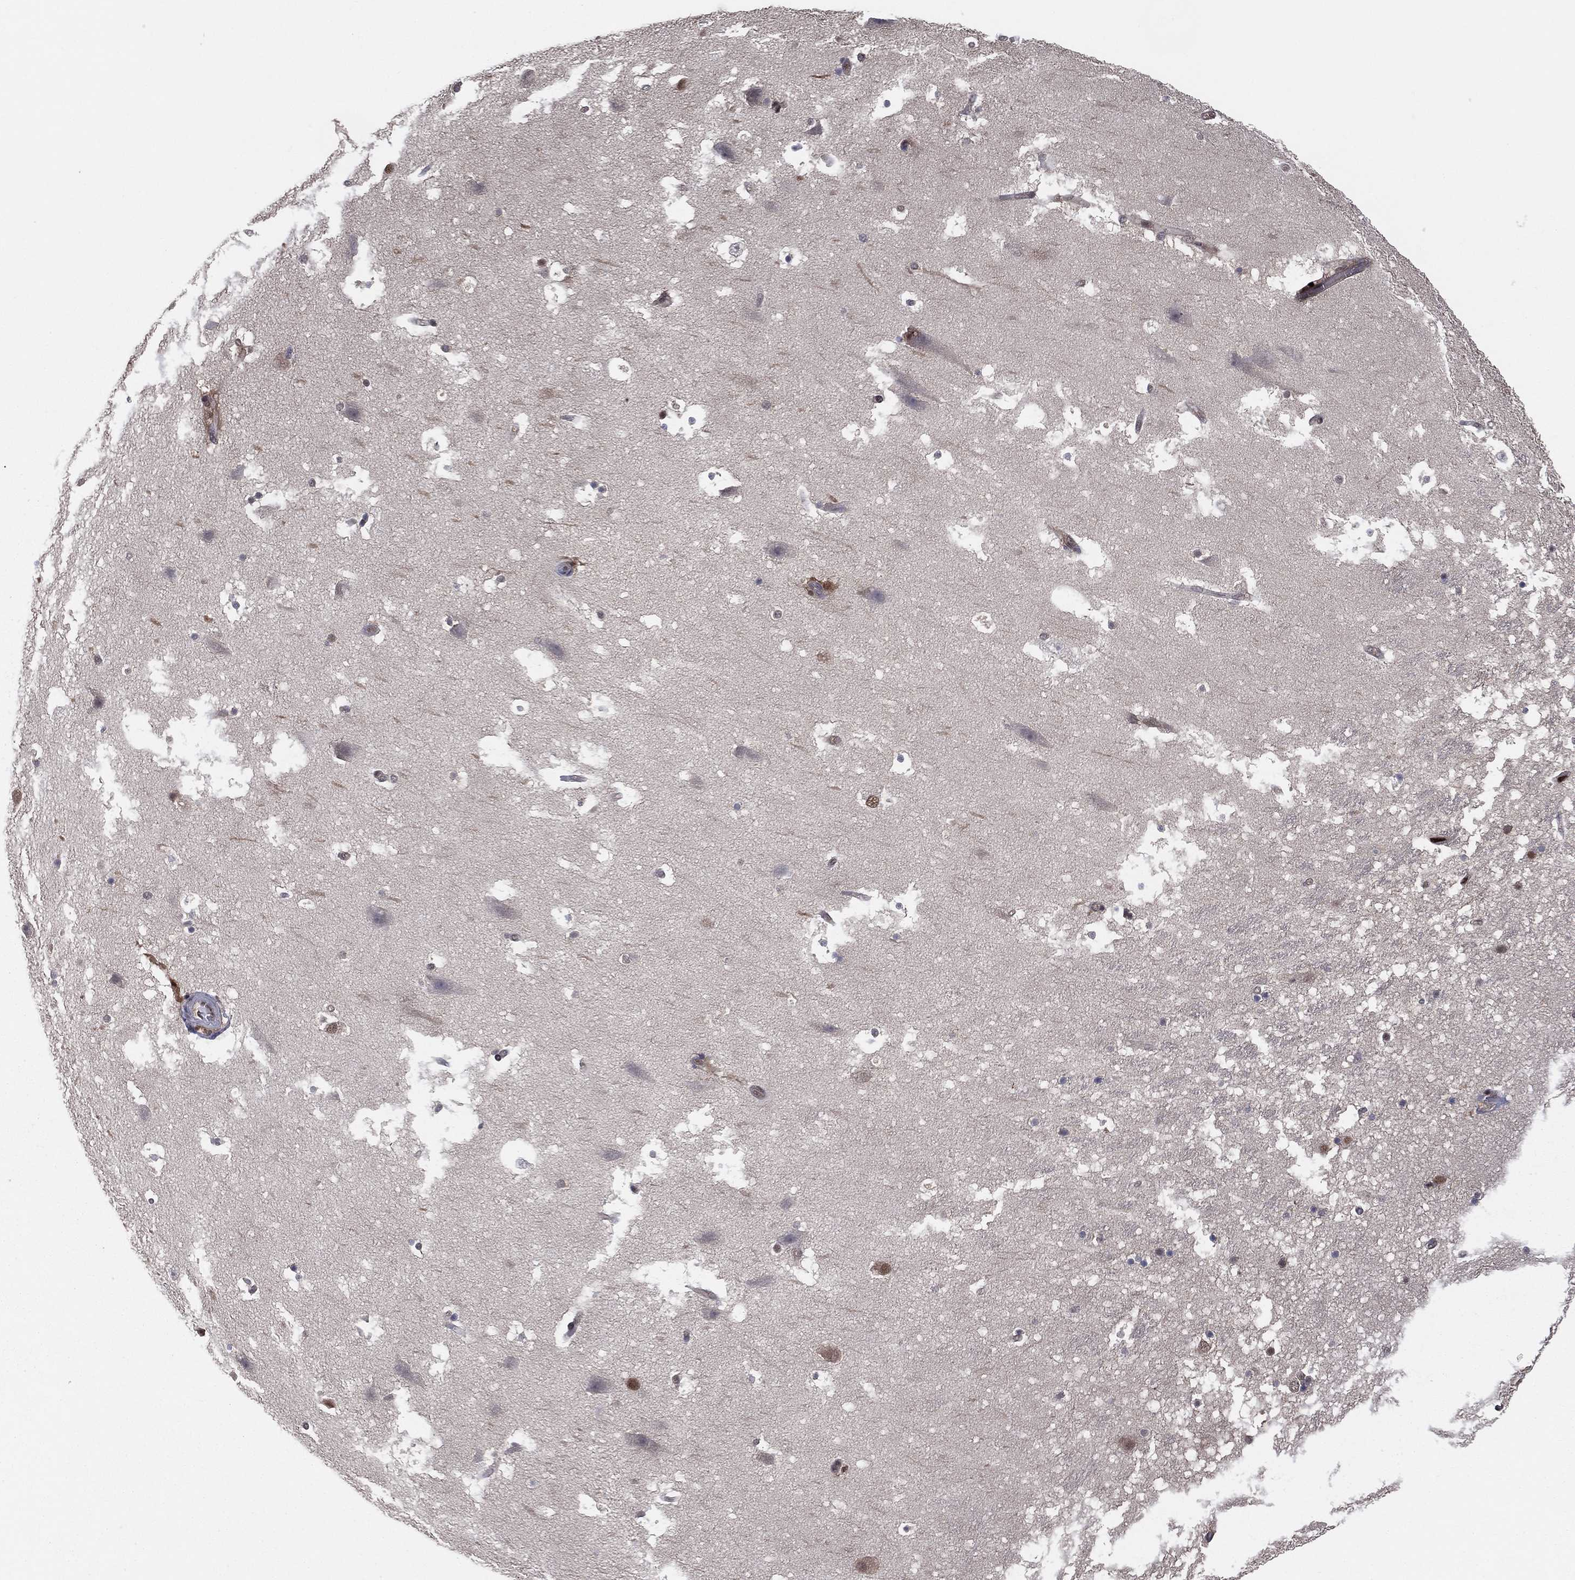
{"staining": {"intensity": "negative", "quantity": "none", "location": "none"}, "tissue": "hippocampus", "cell_type": "Glial cells", "image_type": "normal", "snomed": [{"axis": "morphology", "description": "Normal tissue, NOS"}, {"axis": "topography", "description": "Hippocampus"}], "caption": "The photomicrograph shows no staining of glial cells in normal hippocampus.", "gene": "PSMA1", "patient": {"sex": "male", "age": 51}}